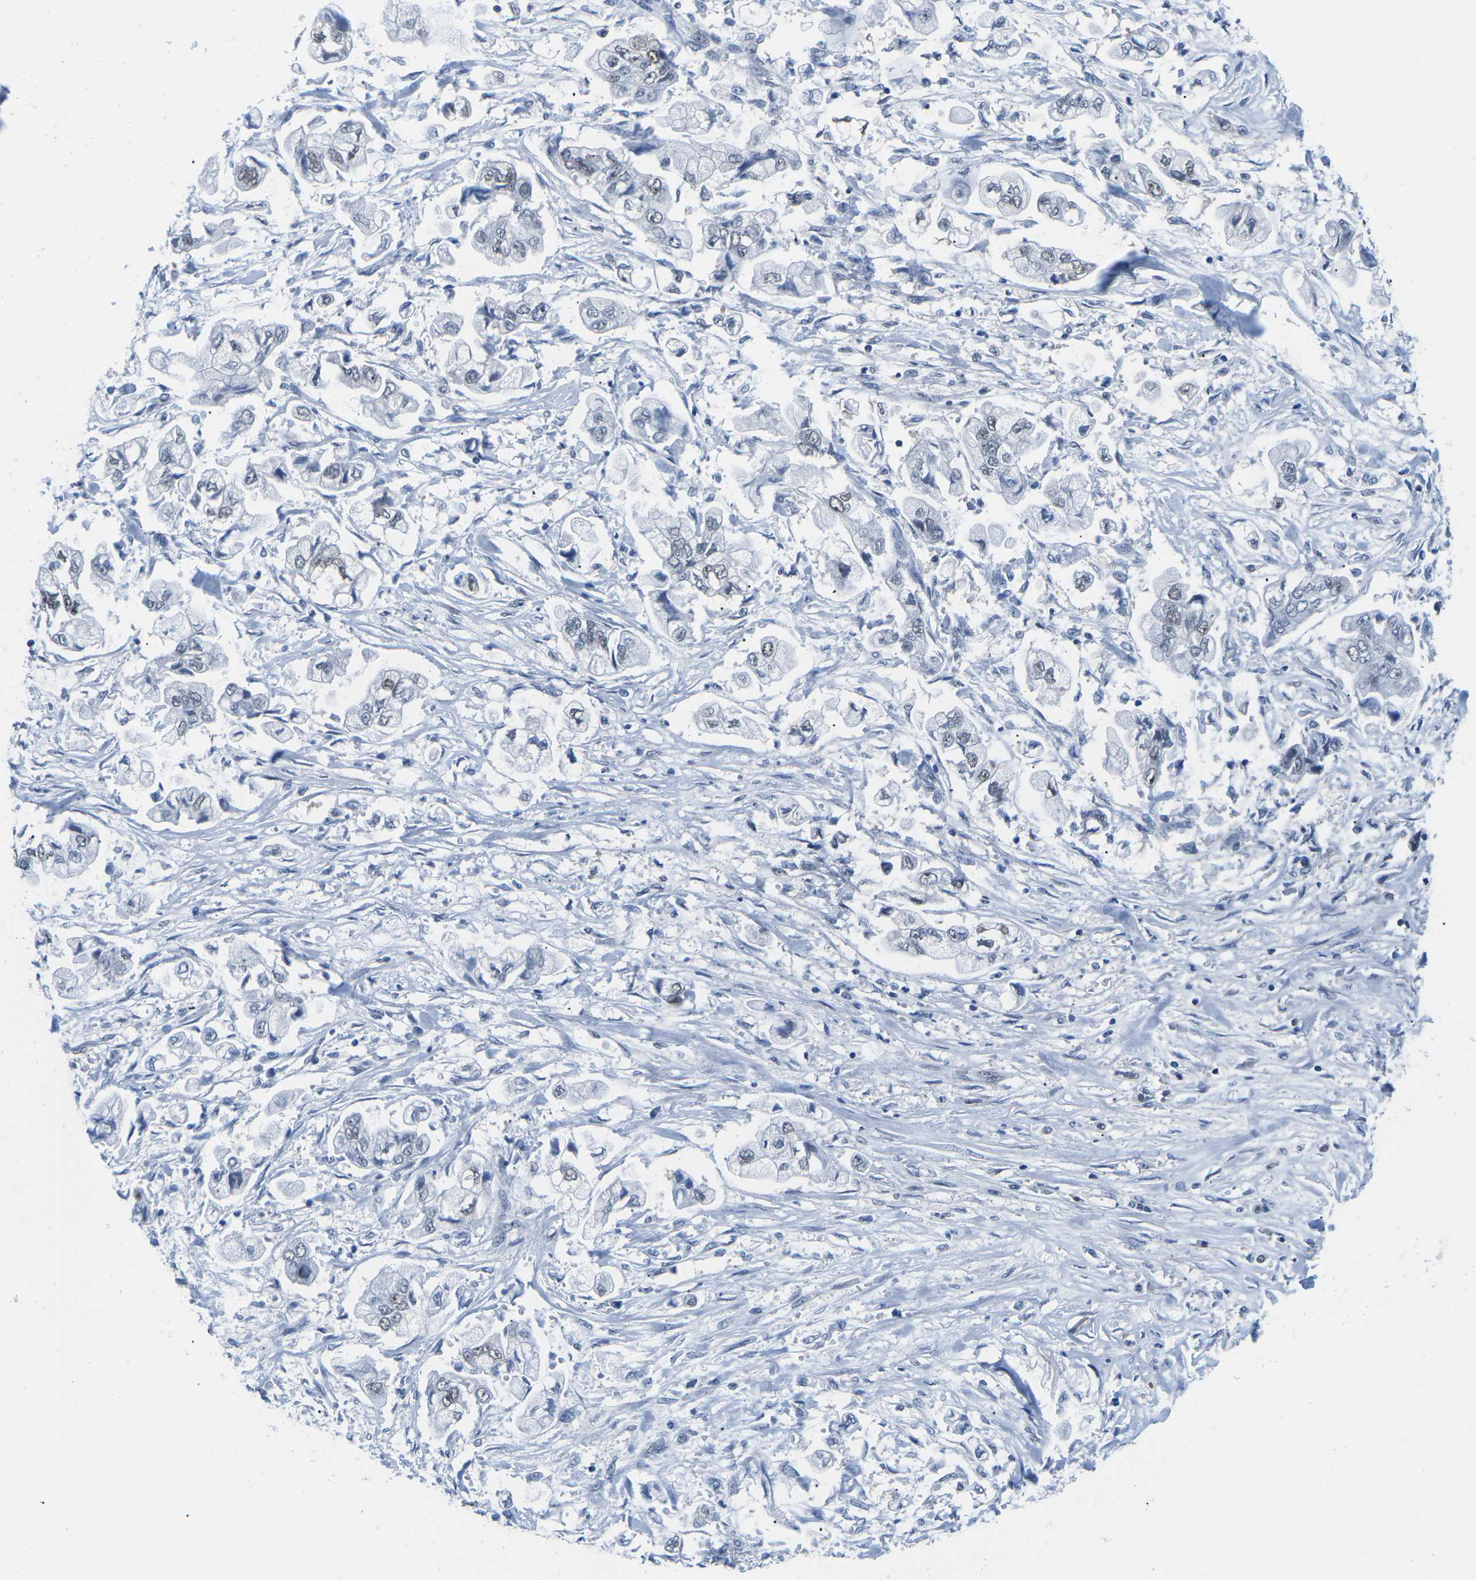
{"staining": {"intensity": "negative", "quantity": "none", "location": "none"}, "tissue": "stomach cancer", "cell_type": "Tumor cells", "image_type": "cancer", "snomed": [{"axis": "morphology", "description": "Normal tissue, NOS"}, {"axis": "morphology", "description": "Adenocarcinoma, NOS"}, {"axis": "topography", "description": "Stomach"}], "caption": "Immunohistochemical staining of human stomach cancer (adenocarcinoma) shows no significant expression in tumor cells.", "gene": "UBA7", "patient": {"sex": "male", "age": 62}}